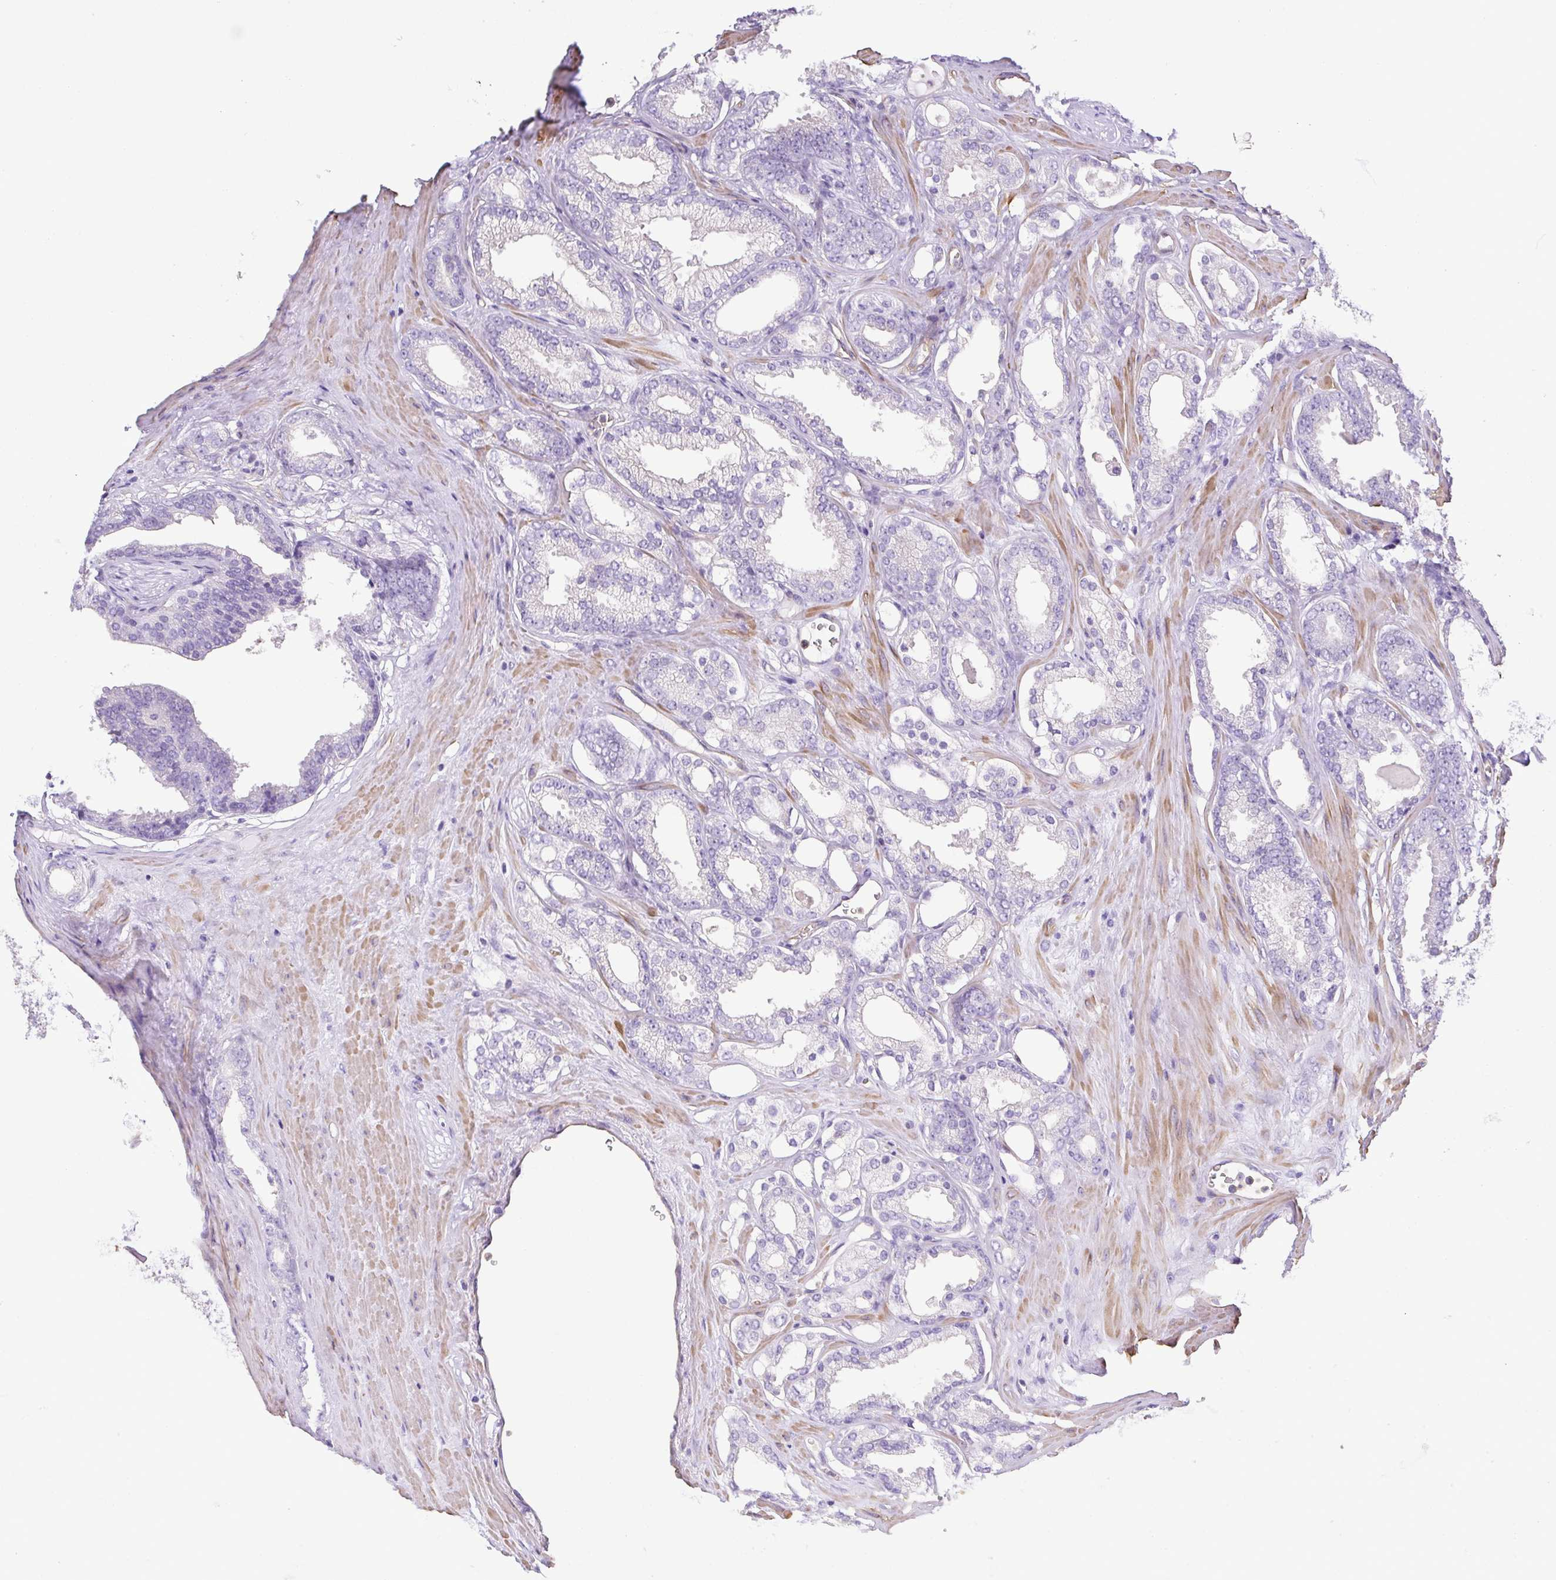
{"staining": {"intensity": "negative", "quantity": "none", "location": "none"}, "tissue": "prostate cancer", "cell_type": "Tumor cells", "image_type": "cancer", "snomed": [{"axis": "morphology", "description": "Adenocarcinoma, Low grade"}, {"axis": "topography", "description": "Prostate"}], "caption": "An image of human adenocarcinoma (low-grade) (prostate) is negative for staining in tumor cells.", "gene": "MYL6", "patient": {"sex": "male", "age": 65}}